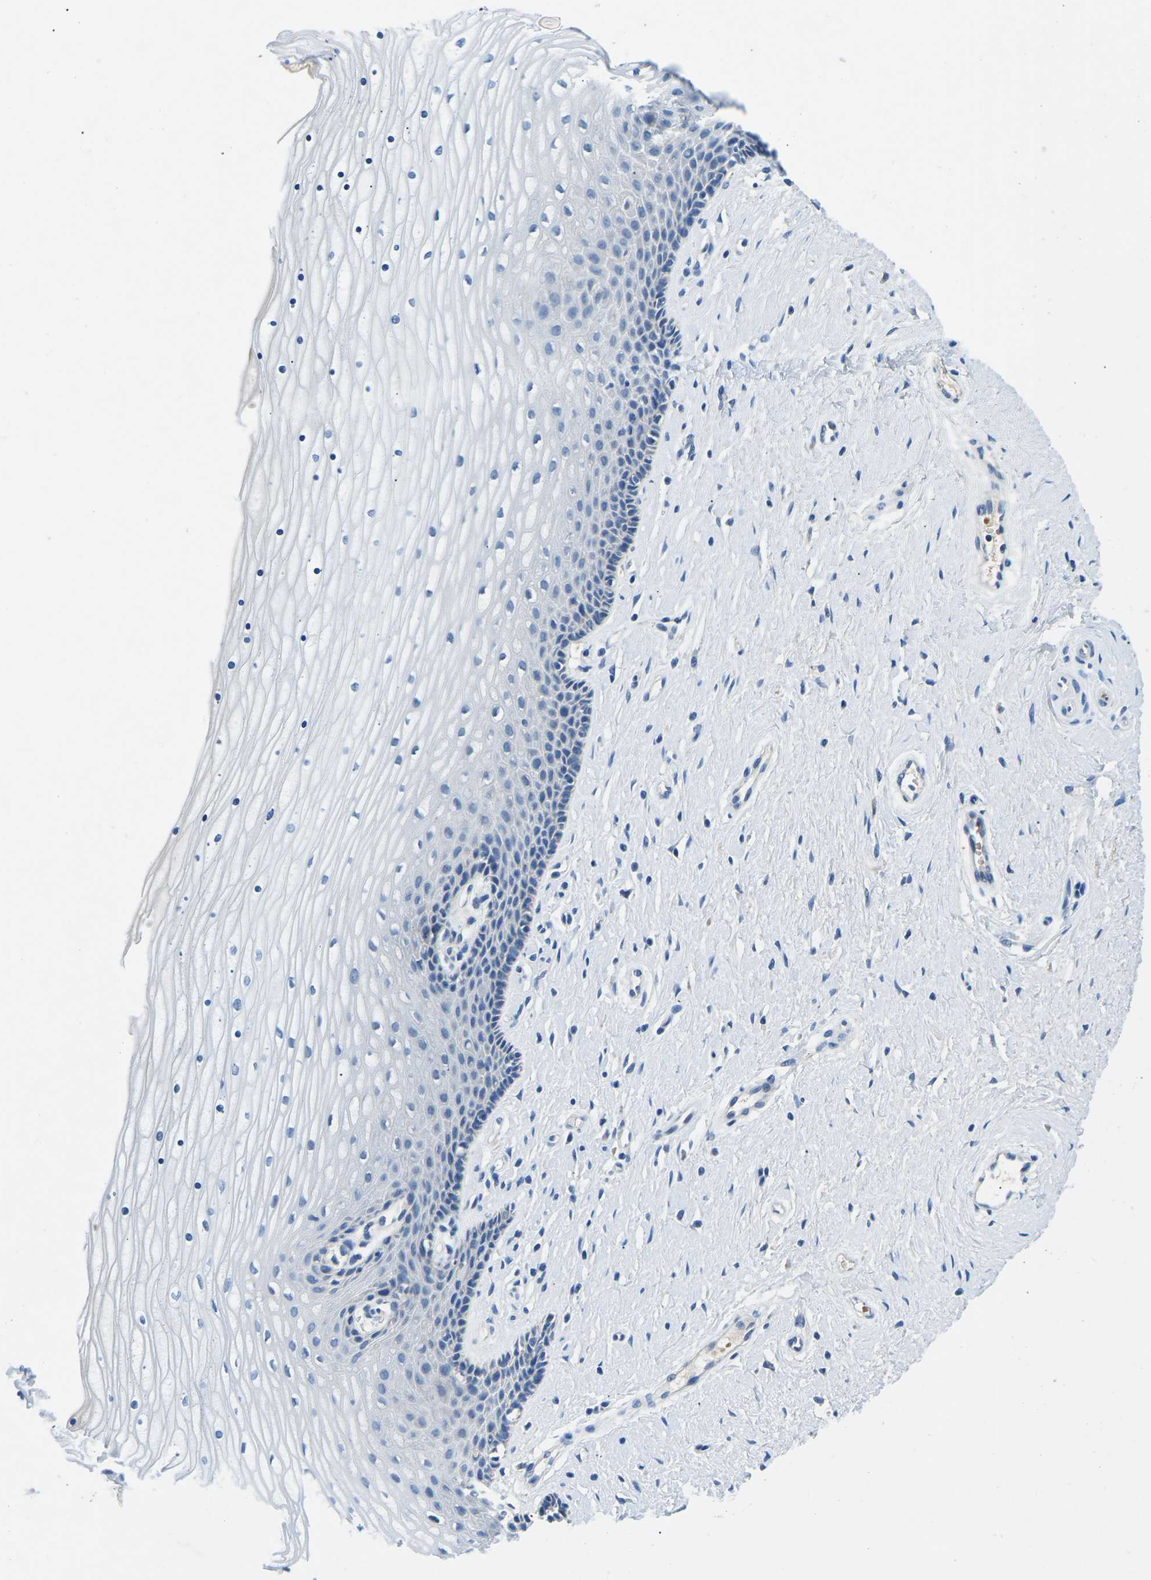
{"staining": {"intensity": "moderate", "quantity": ">75%", "location": "cytoplasmic/membranous"}, "tissue": "cervix", "cell_type": "Glandular cells", "image_type": "normal", "snomed": [{"axis": "morphology", "description": "Normal tissue, NOS"}, {"axis": "topography", "description": "Cervix"}], "caption": "Benign cervix shows moderate cytoplasmic/membranous staining in about >75% of glandular cells The staining was performed using DAB (3,3'-diaminobenzidine) to visualize the protein expression in brown, while the nuclei were stained in blue with hematoxylin (Magnification: 20x)..", "gene": "TM6SF1", "patient": {"sex": "female", "age": 39}}